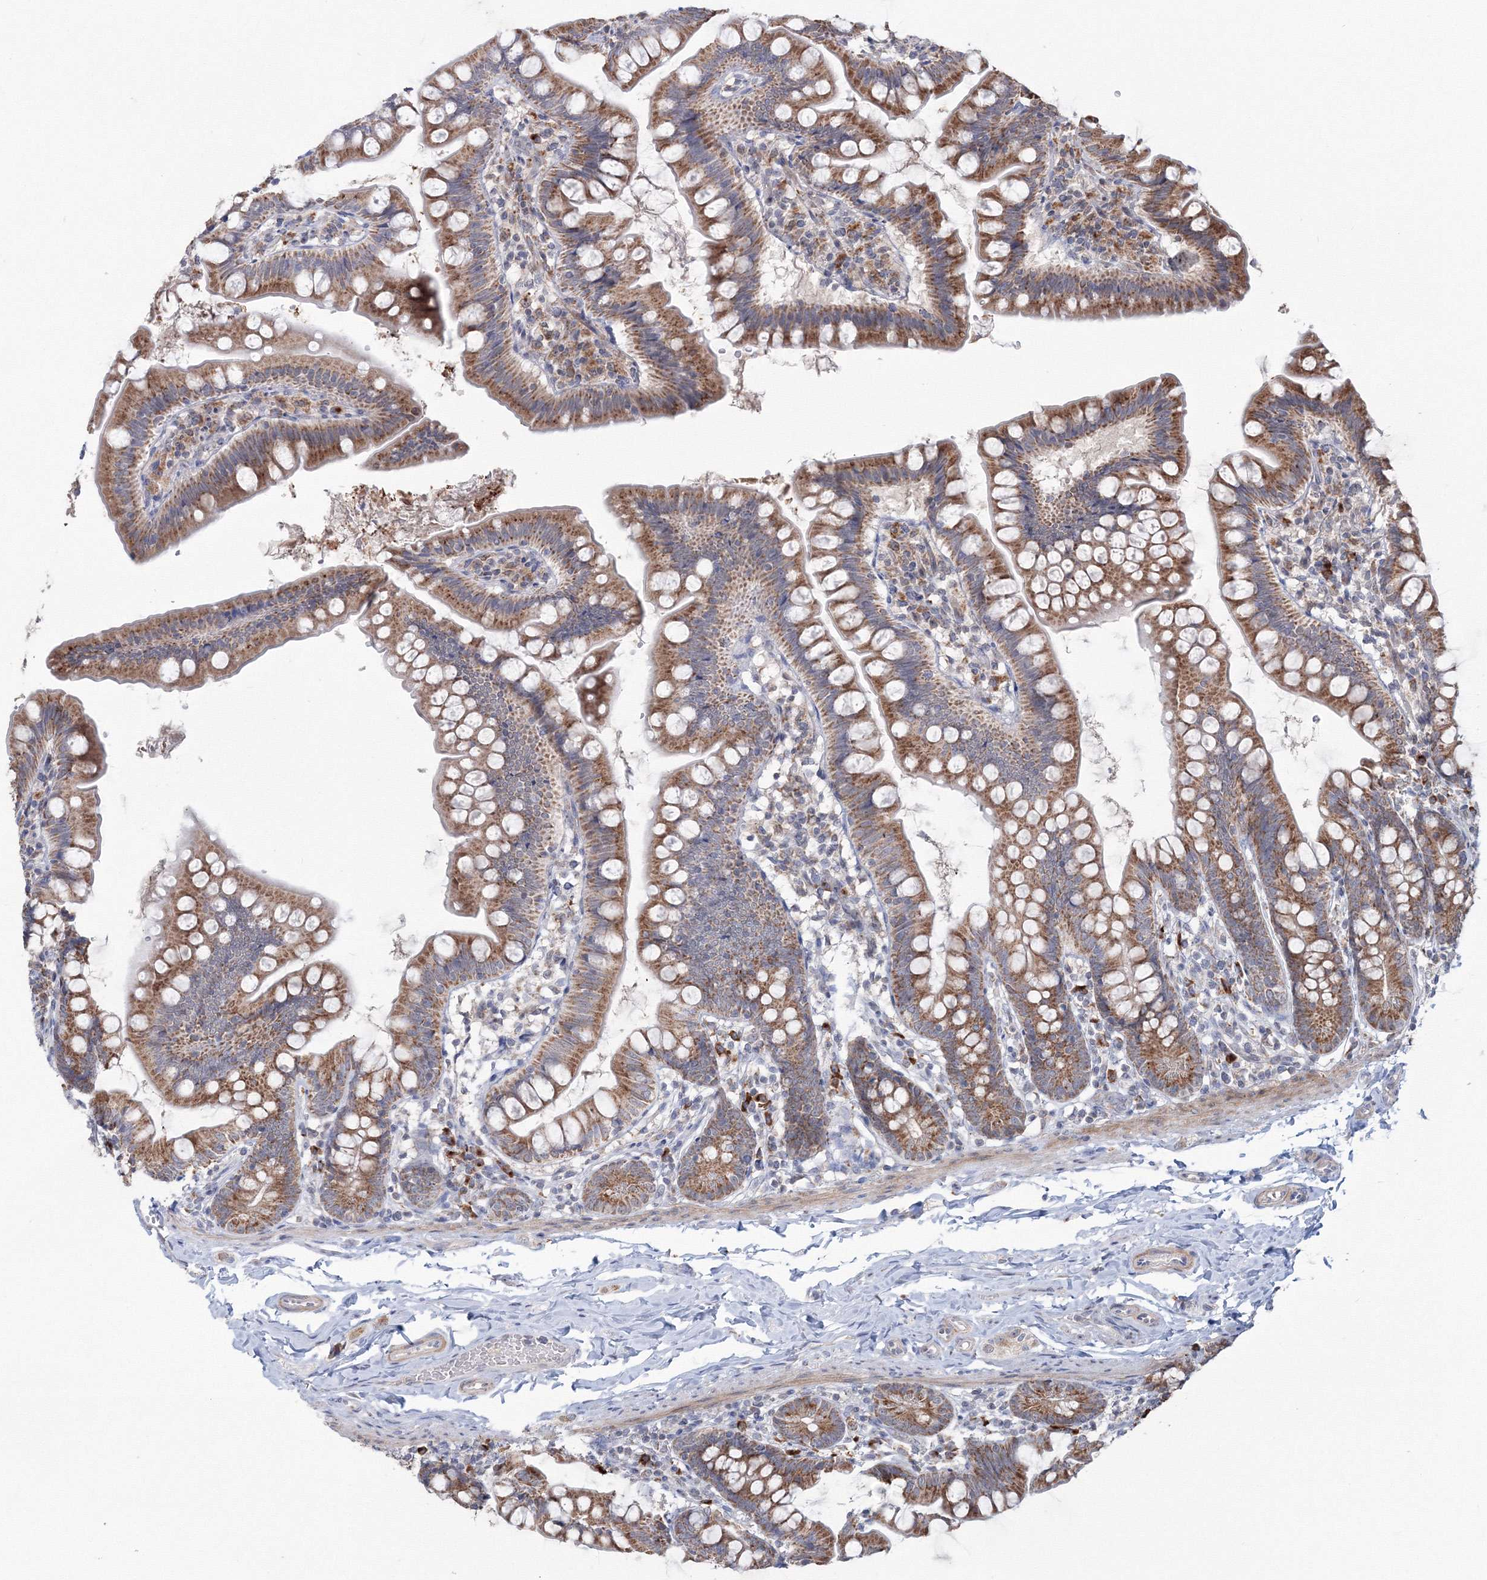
{"staining": {"intensity": "moderate", "quantity": ">75%", "location": "cytoplasmic/membranous"}, "tissue": "small intestine", "cell_type": "Glandular cells", "image_type": "normal", "snomed": [{"axis": "morphology", "description": "Normal tissue, NOS"}, {"axis": "topography", "description": "Small intestine"}], "caption": "Brown immunohistochemical staining in unremarkable small intestine demonstrates moderate cytoplasmic/membranous positivity in about >75% of glandular cells. Using DAB (3,3'-diaminobenzidine) (brown) and hematoxylin (blue) stains, captured at high magnification using brightfield microscopy.", "gene": "PEX13", "patient": {"sex": "male", "age": 7}}